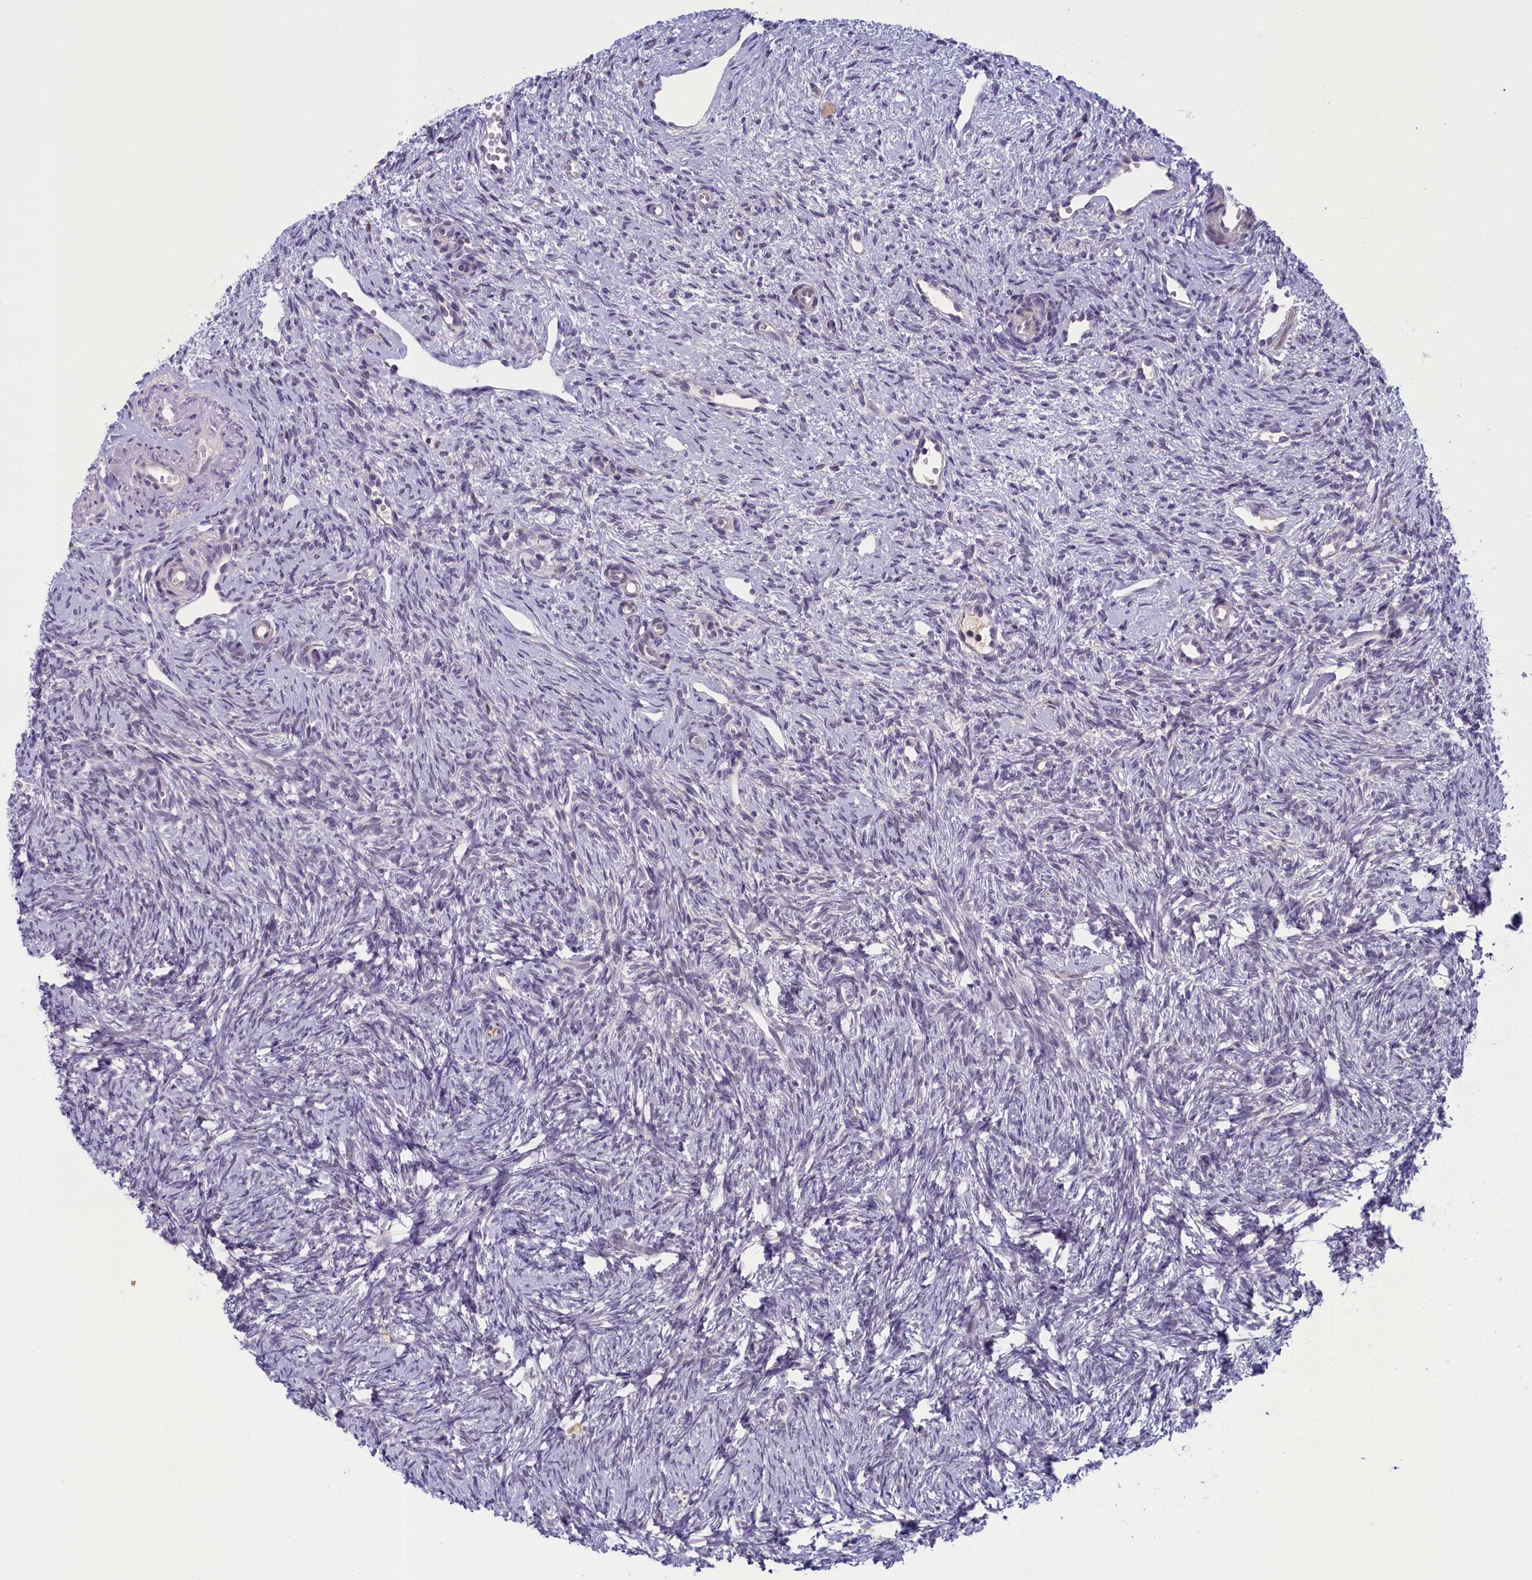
{"staining": {"intensity": "weak", "quantity": "25%-75%", "location": "nuclear"}, "tissue": "ovary", "cell_type": "Follicle cells", "image_type": "normal", "snomed": [{"axis": "morphology", "description": "Normal tissue, NOS"}, {"axis": "topography", "description": "Ovary"}], "caption": "Immunohistochemical staining of unremarkable ovary demonstrates weak nuclear protein expression in approximately 25%-75% of follicle cells.", "gene": "CRAMP1", "patient": {"sex": "female", "age": 51}}